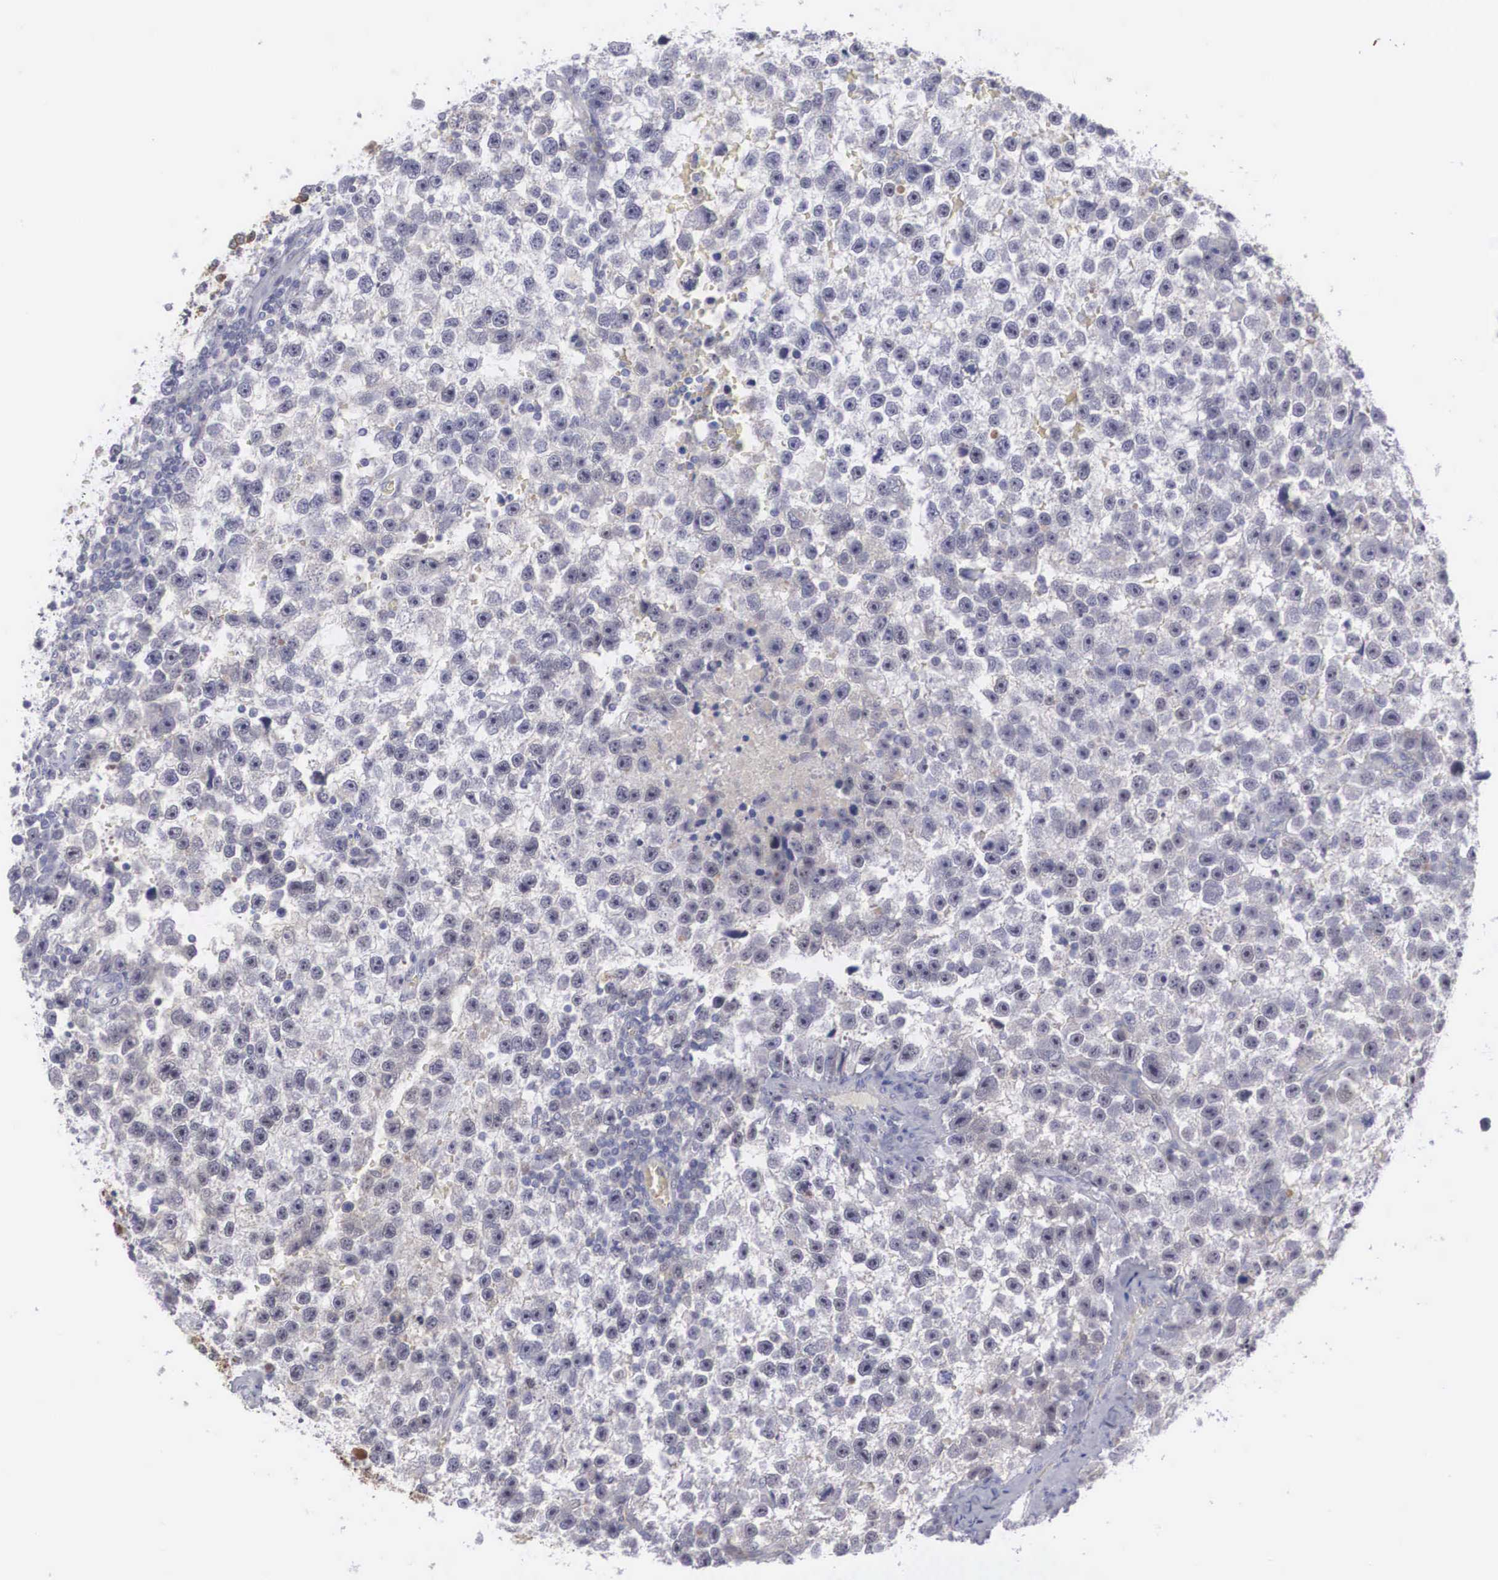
{"staining": {"intensity": "weak", "quantity": "<25%", "location": "nuclear"}, "tissue": "testis cancer", "cell_type": "Tumor cells", "image_type": "cancer", "snomed": [{"axis": "morphology", "description": "Seminoma, NOS"}, {"axis": "topography", "description": "Testis"}], "caption": "This histopathology image is of testis cancer stained with IHC to label a protein in brown with the nuclei are counter-stained blue. There is no expression in tumor cells.", "gene": "RBPJ", "patient": {"sex": "male", "age": 33}}